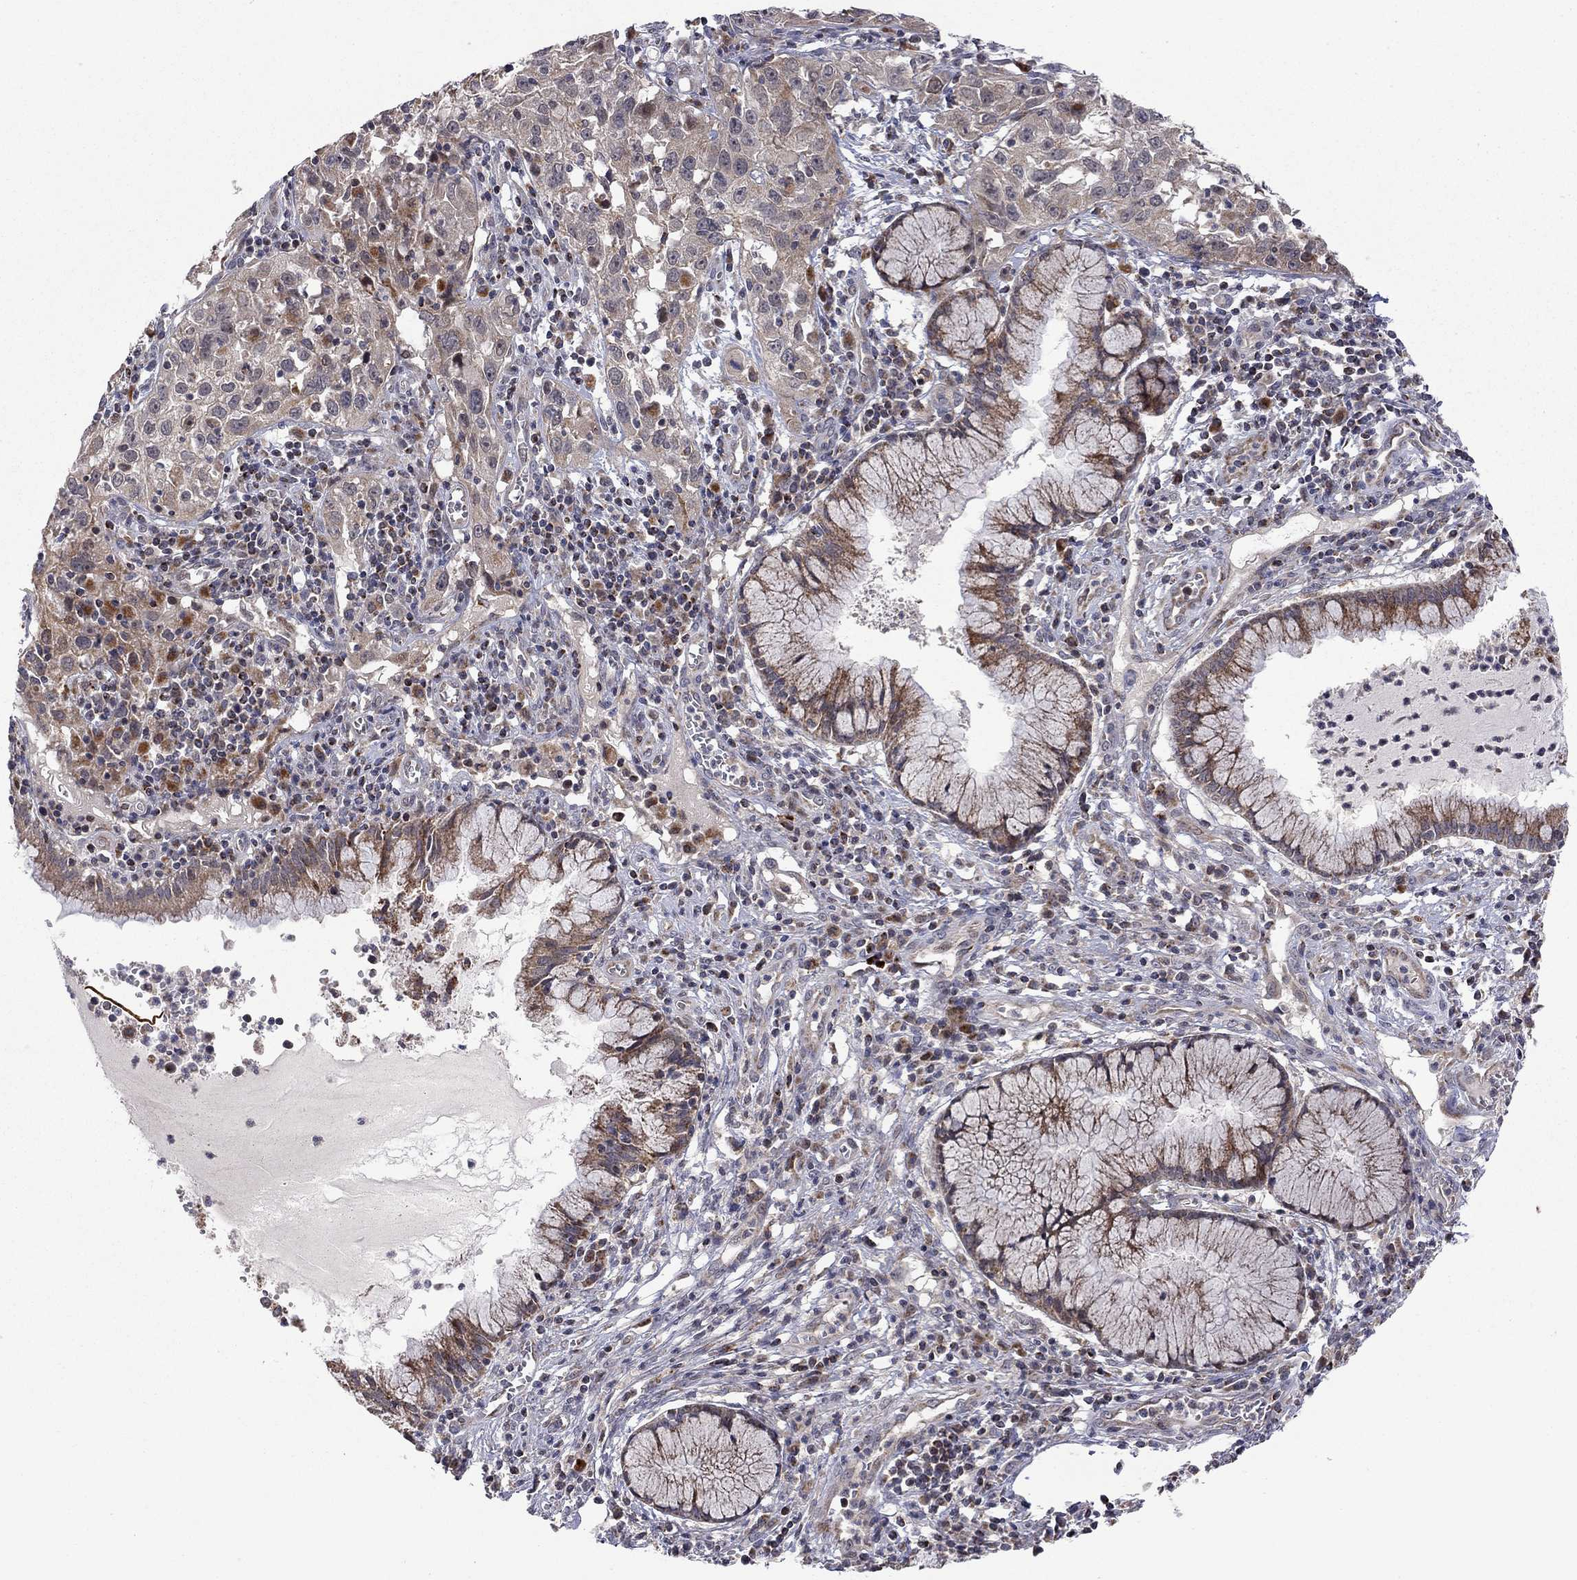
{"staining": {"intensity": "moderate", "quantity": "<25%", "location": "cytoplasmic/membranous"}, "tissue": "cervical cancer", "cell_type": "Tumor cells", "image_type": "cancer", "snomed": [{"axis": "morphology", "description": "Squamous cell carcinoma, NOS"}, {"axis": "topography", "description": "Cervix"}], "caption": "Immunohistochemistry (IHC) of human cervical cancer (squamous cell carcinoma) shows low levels of moderate cytoplasmic/membranous staining in about <25% of tumor cells.", "gene": "IDS", "patient": {"sex": "female", "age": 32}}